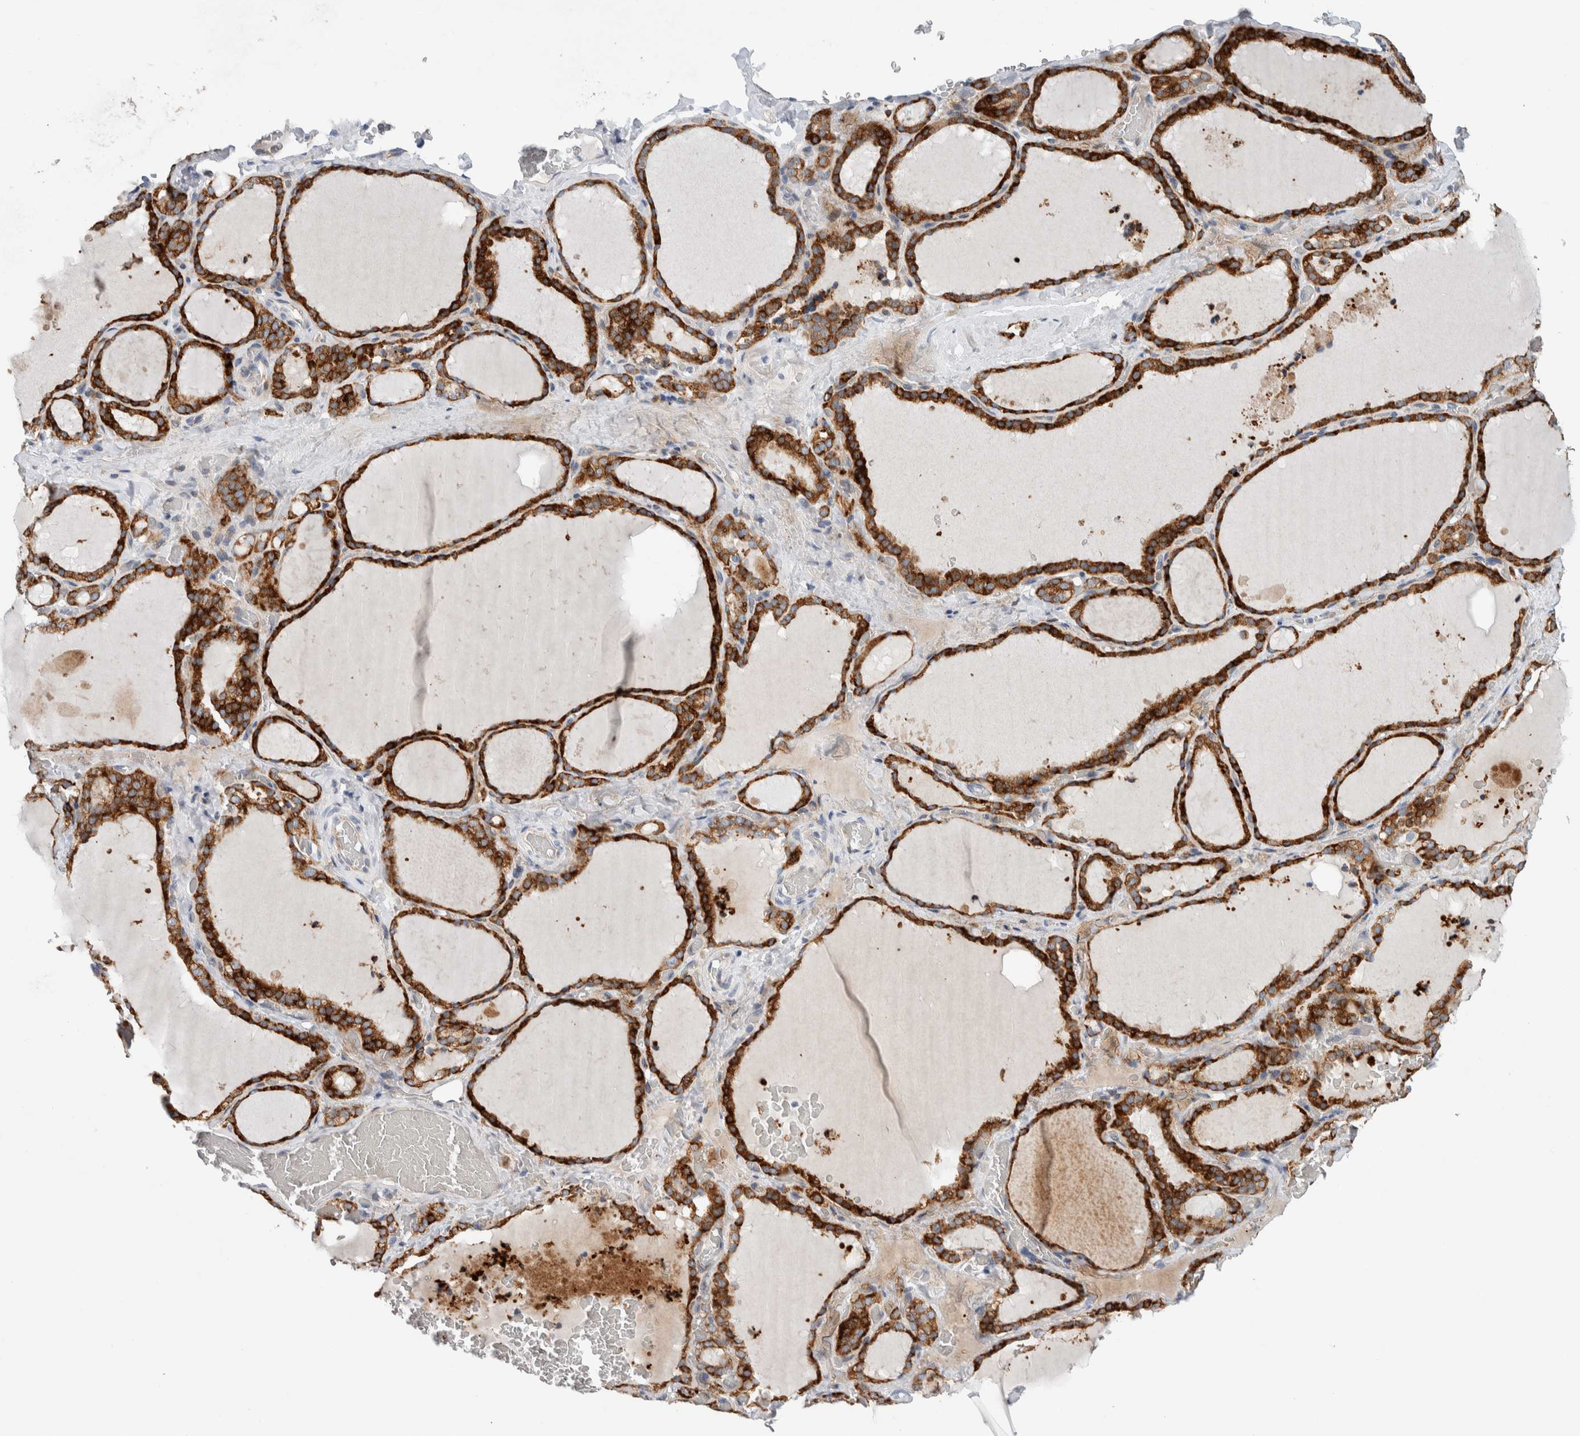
{"staining": {"intensity": "strong", "quantity": ">75%", "location": "cytoplasmic/membranous"}, "tissue": "thyroid gland", "cell_type": "Glandular cells", "image_type": "normal", "snomed": [{"axis": "morphology", "description": "Normal tissue, NOS"}, {"axis": "topography", "description": "Thyroid gland"}], "caption": "The photomicrograph displays a brown stain indicating the presence of a protein in the cytoplasmic/membranous of glandular cells in thyroid gland. Nuclei are stained in blue.", "gene": "ENGASE", "patient": {"sex": "female", "age": 22}}